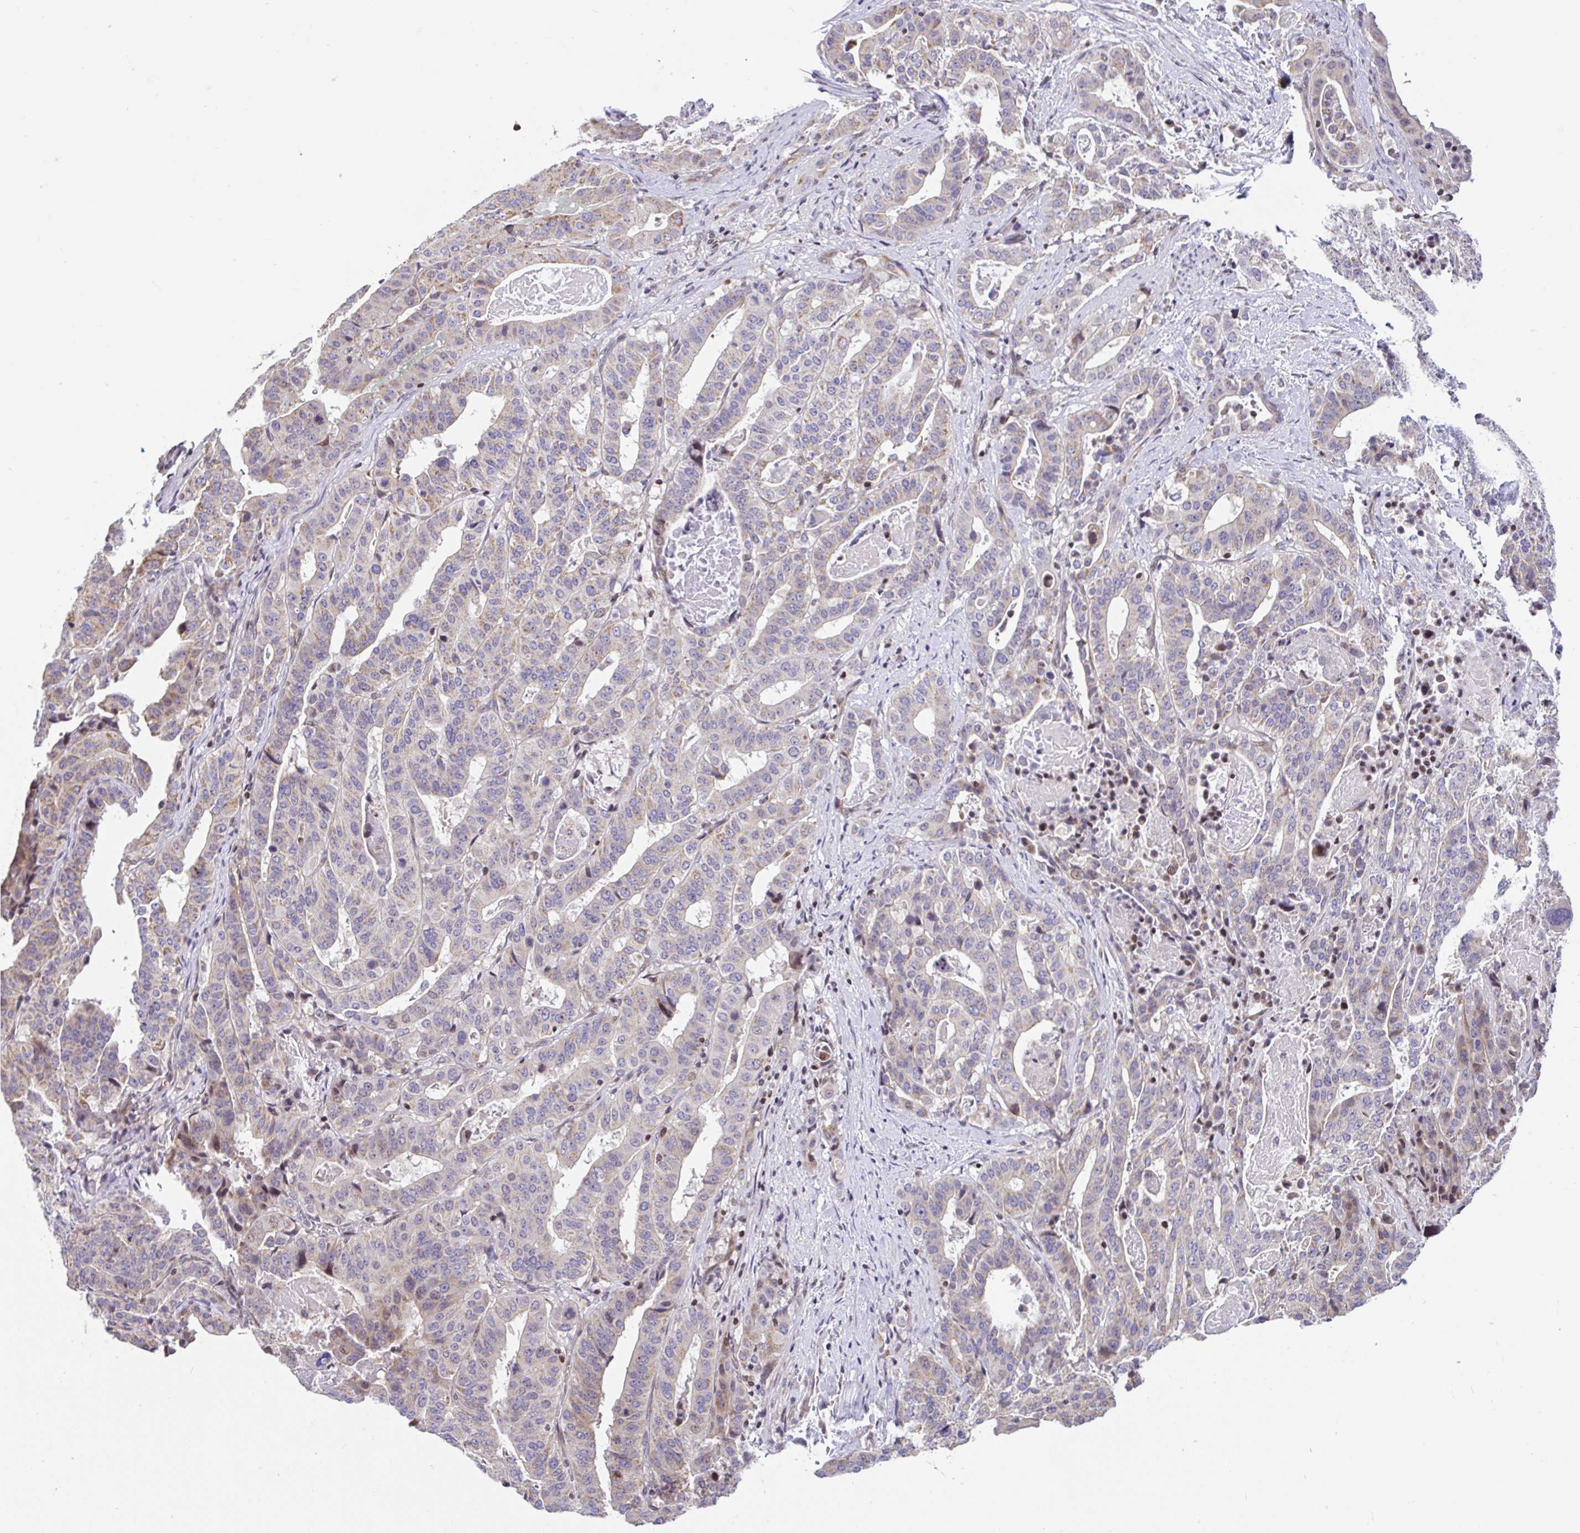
{"staining": {"intensity": "negative", "quantity": "none", "location": "none"}, "tissue": "stomach cancer", "cell_type": "Tumor cells", "image_type": "cancer", "snomed": [{"axis": "morphology", "description": "Adenocarcinoma, NOS"}, {"axis": "topography", "description": "Stomach"}], "caption": "There is no significant staining in tumor cells of stomach cancer.", "gene": "FIGNL1", "patient": {"sex": "male", "age": 48}}